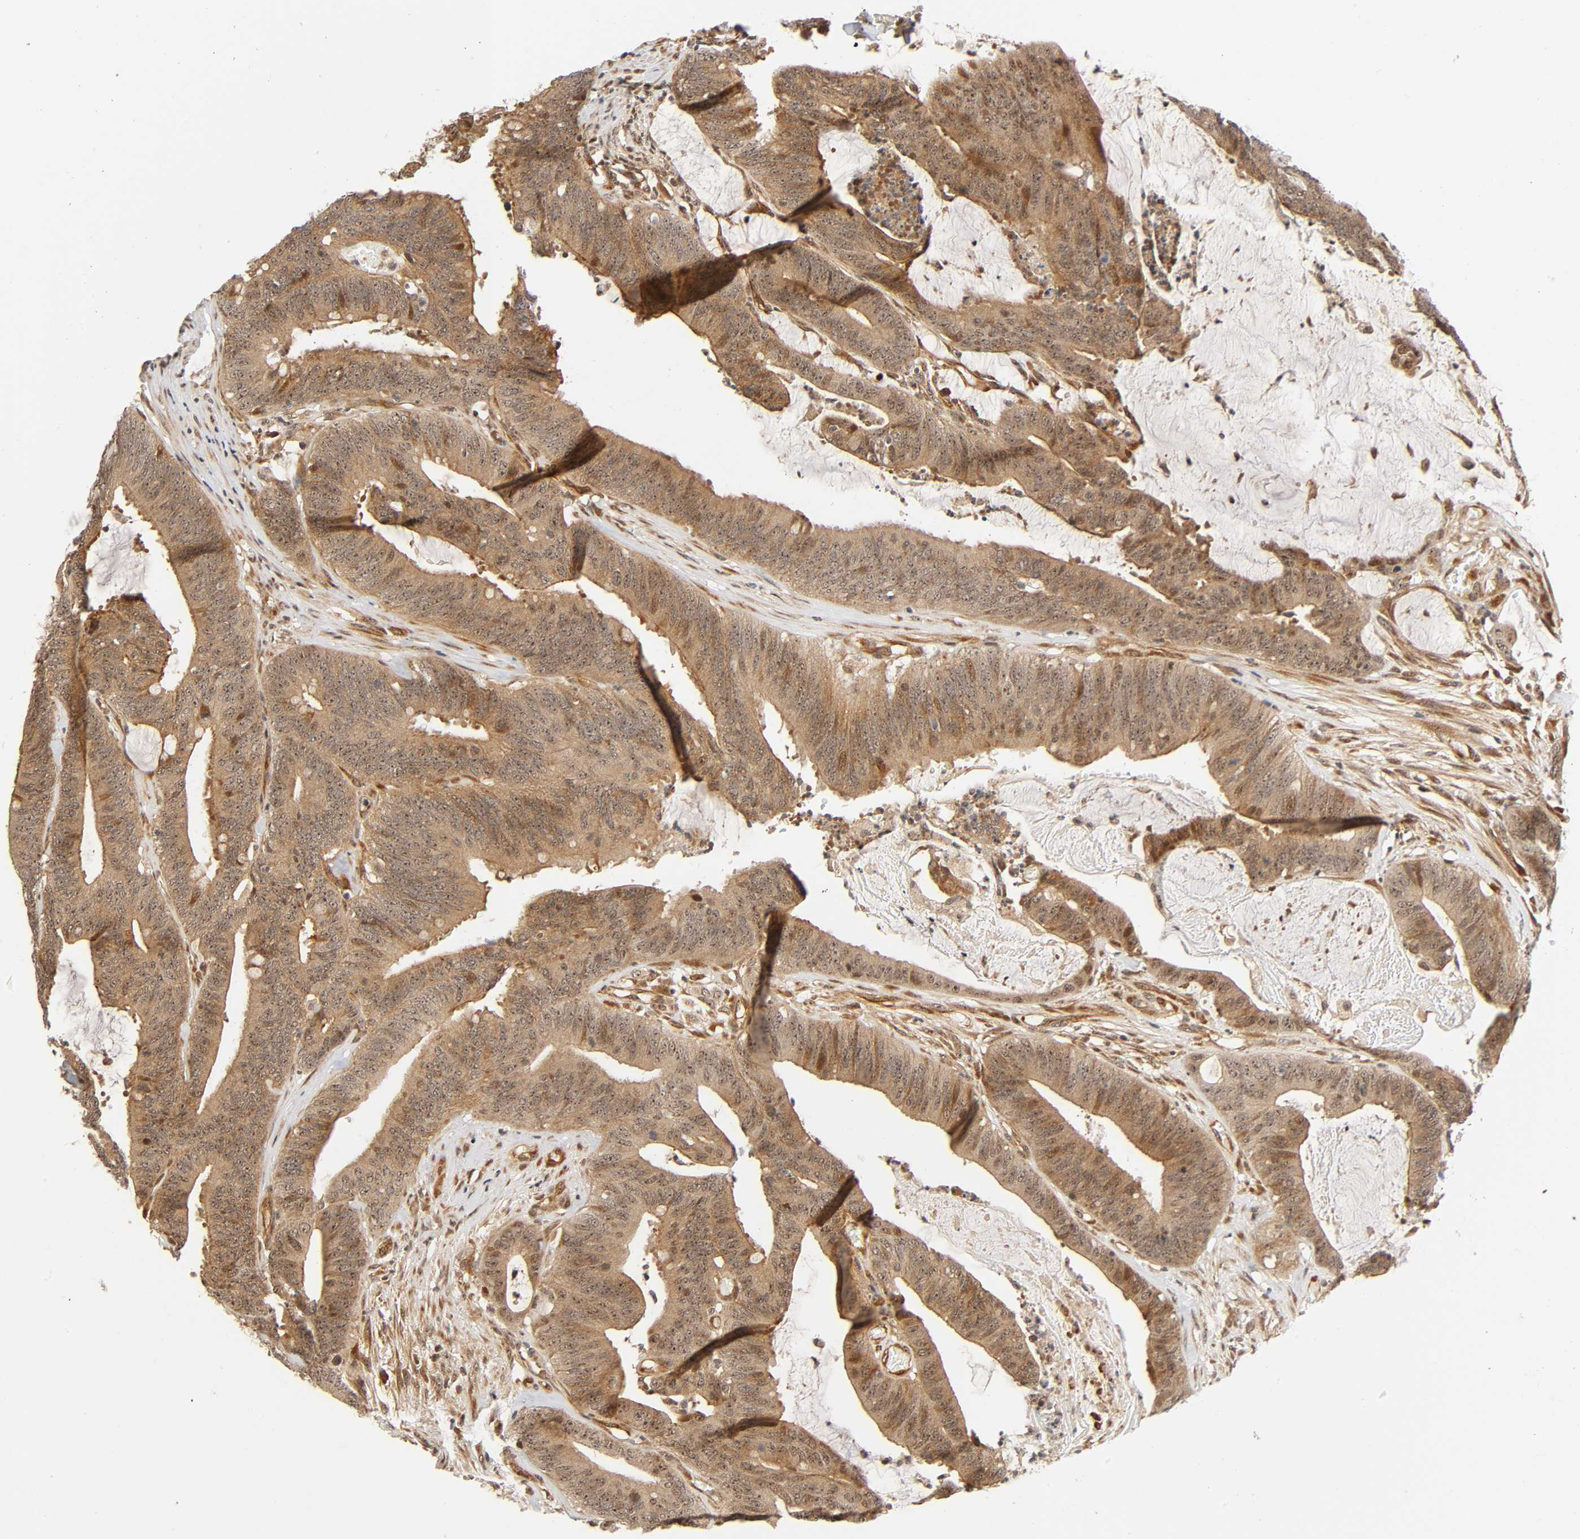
{"staining": {"intensity": "weak", "quantity": ">75%", "location": "cytoplasmic/membranous"}, "tissue": "colorectal cancer", "cell_type": "Tumor cells", "image_type": "cancer", "snomed": [{"axis": "morphology", "description": "Adenocarcinoma, NOS"}, {"axis": "topography", "description": "Rectum"}], "caption": "About >75% of tumor cells in colorectal cancer (adenocarcinoma) exhibit weak cytoplasmic/membranous protein positivity as visualized by brown immunohistochemical staining.", "gene": "IQCJ-SCHIP1", "patient": {"sex": "female", "age": 66}}